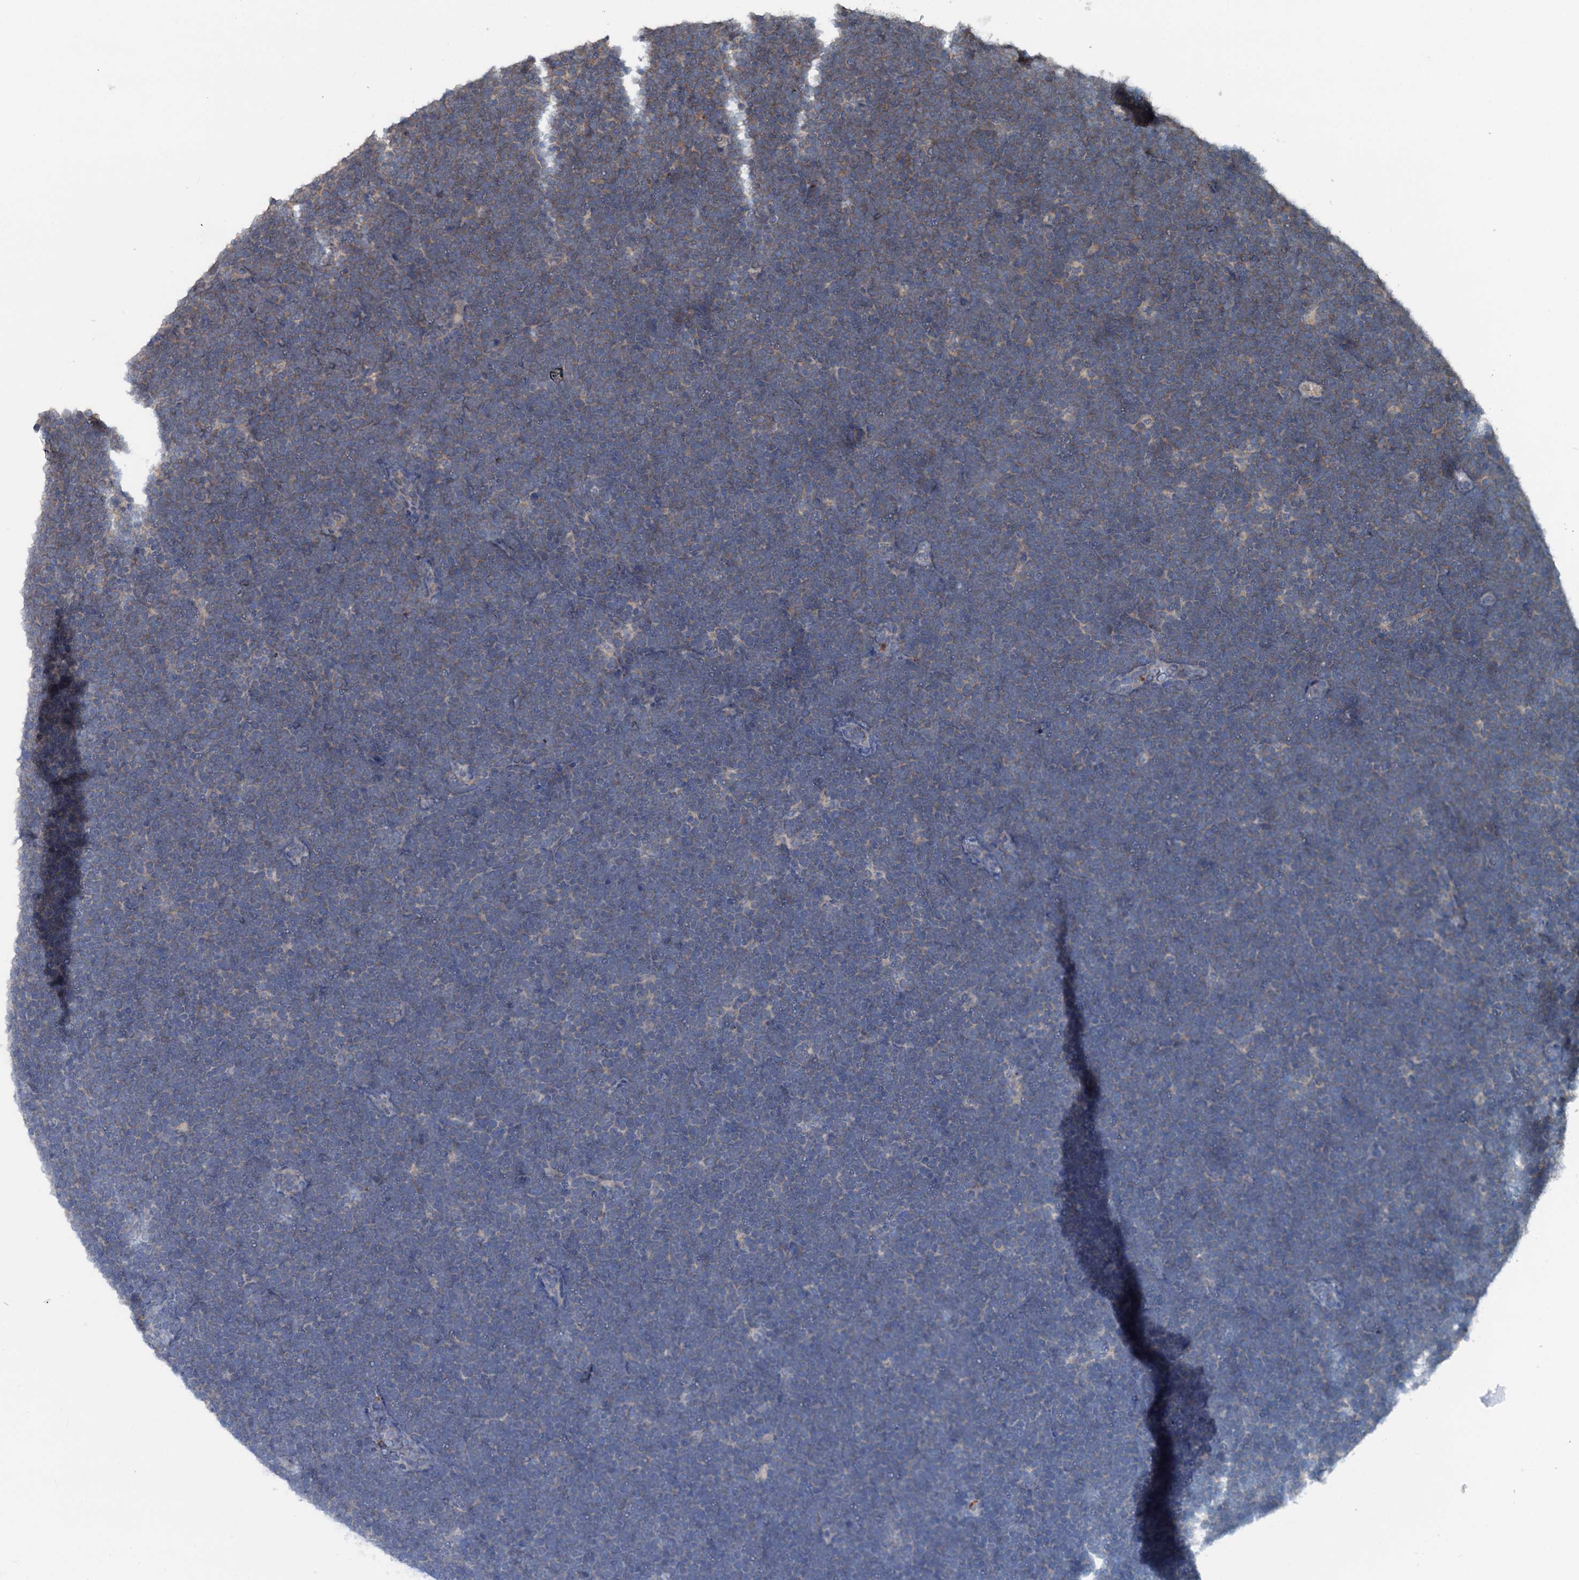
{"staining": {"intensity": "negative", "quantity": "none", "location": "none"}, "tissue": "lymphoma", "cell_type": "Tumor cells", "image_type": "cancer", "snomed": [{"axis": "morphology", "description": "Malignant lymphoma, non-Hodgkin's type, High grade"}, {"axis": "topography", "description": "Lymph node"}], "caption": "High-grade malignant lymphoma, non-Hodgkin's type was stained to show a protein in brown. There is no significant staining in tumor cells.", "gene": "N4BP2L2", "patient": {"sex": "male", "age": 13}}